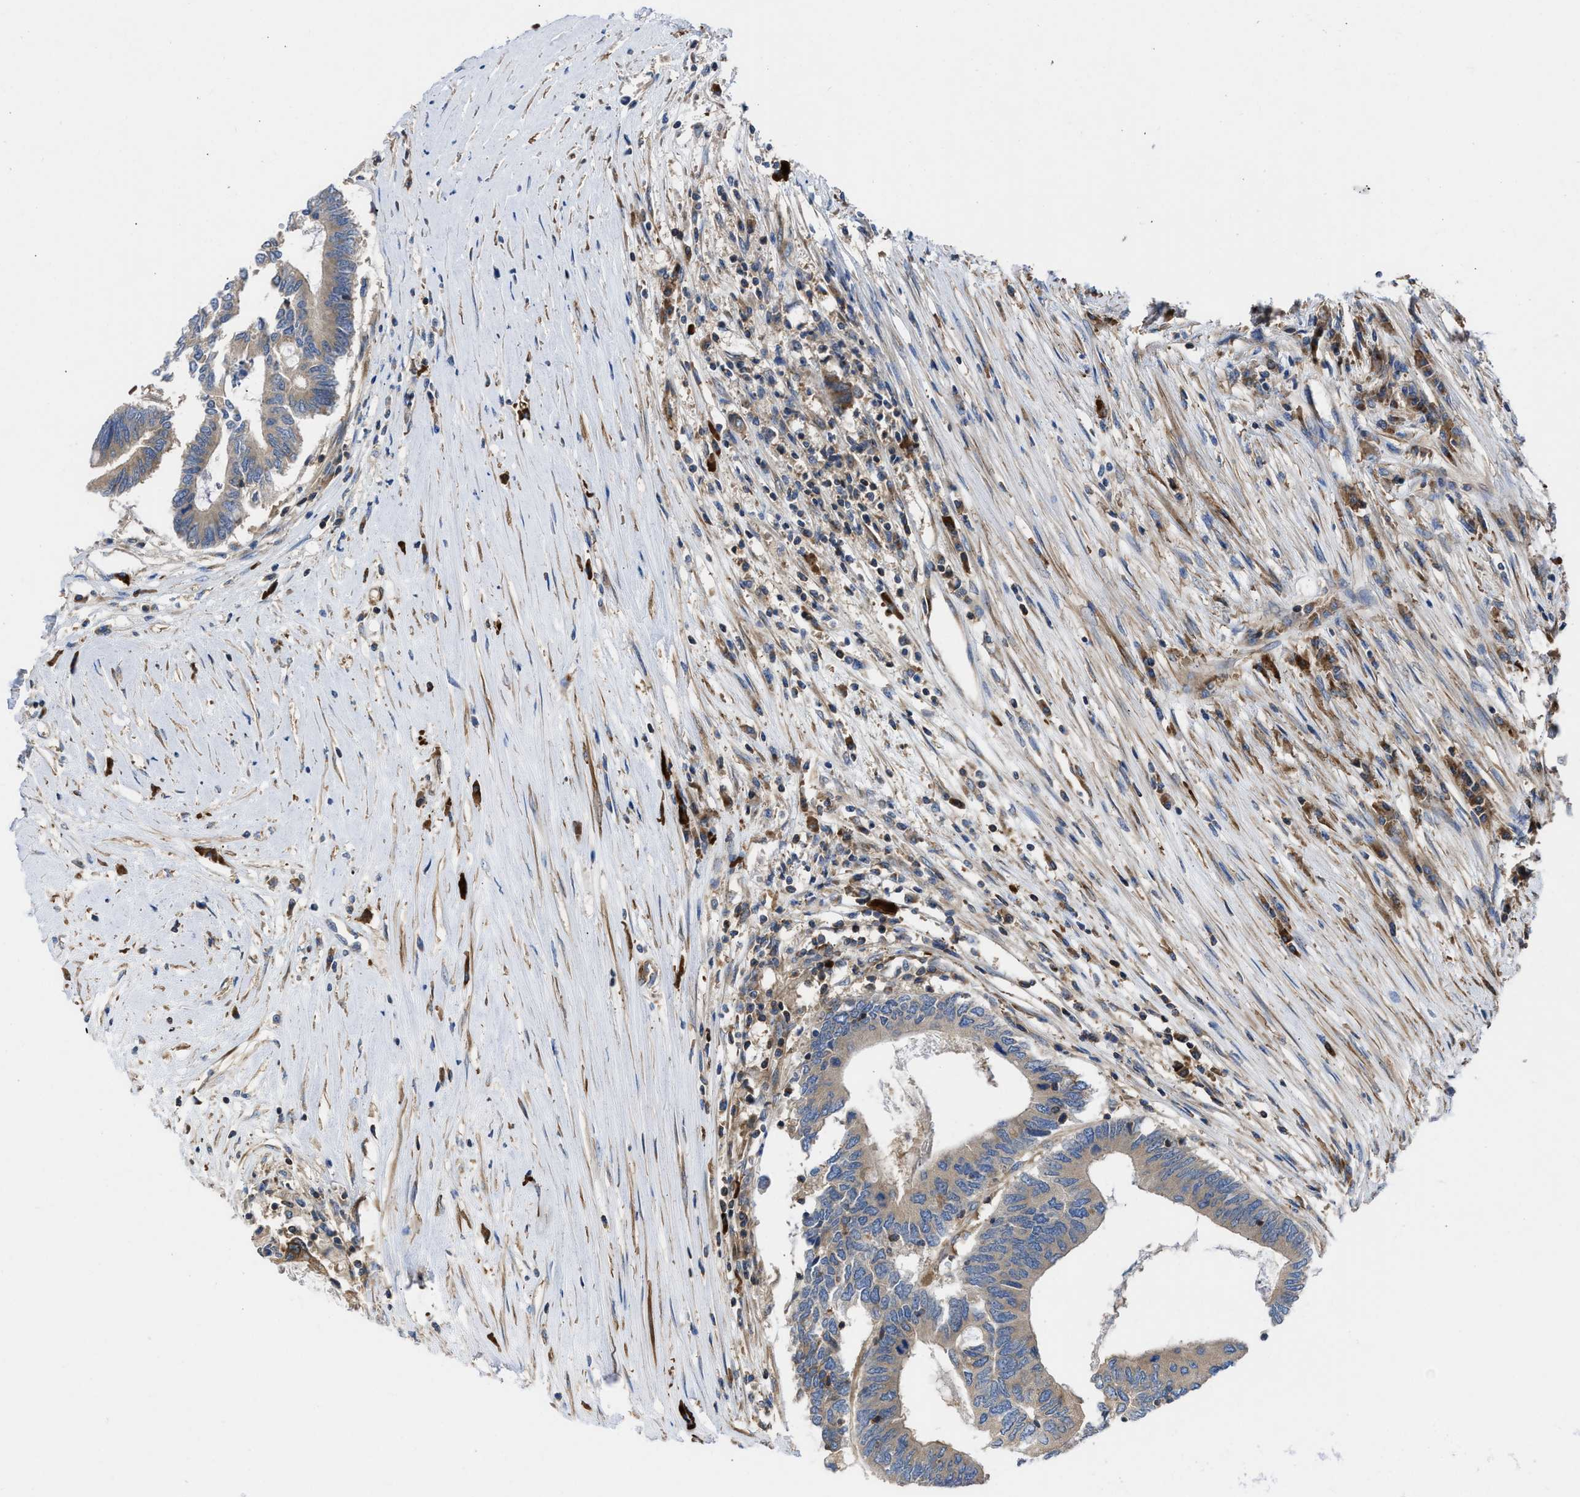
{"staining": {"intensity": "moderate", "quantity": ">75%", "location": "cytoplasmic/membranous"}, "tissue": "colorectal cancer", "cell_type": "Tumor cells", "image_type": "cancer", "snomed": [{"axis": "morphology", "description": "Adenocarcinoma, NOS"}, {"axis": "topography", "description": "Rectum"}], "caption": "This is an image of IHC staining of colorectal cancer (adenocarcinoma), which shows moderate expression in the cytoplasmic/membranous of tumor cells.", "gene": "CHKB", "patient": {"sex": "male", "age": 63}}